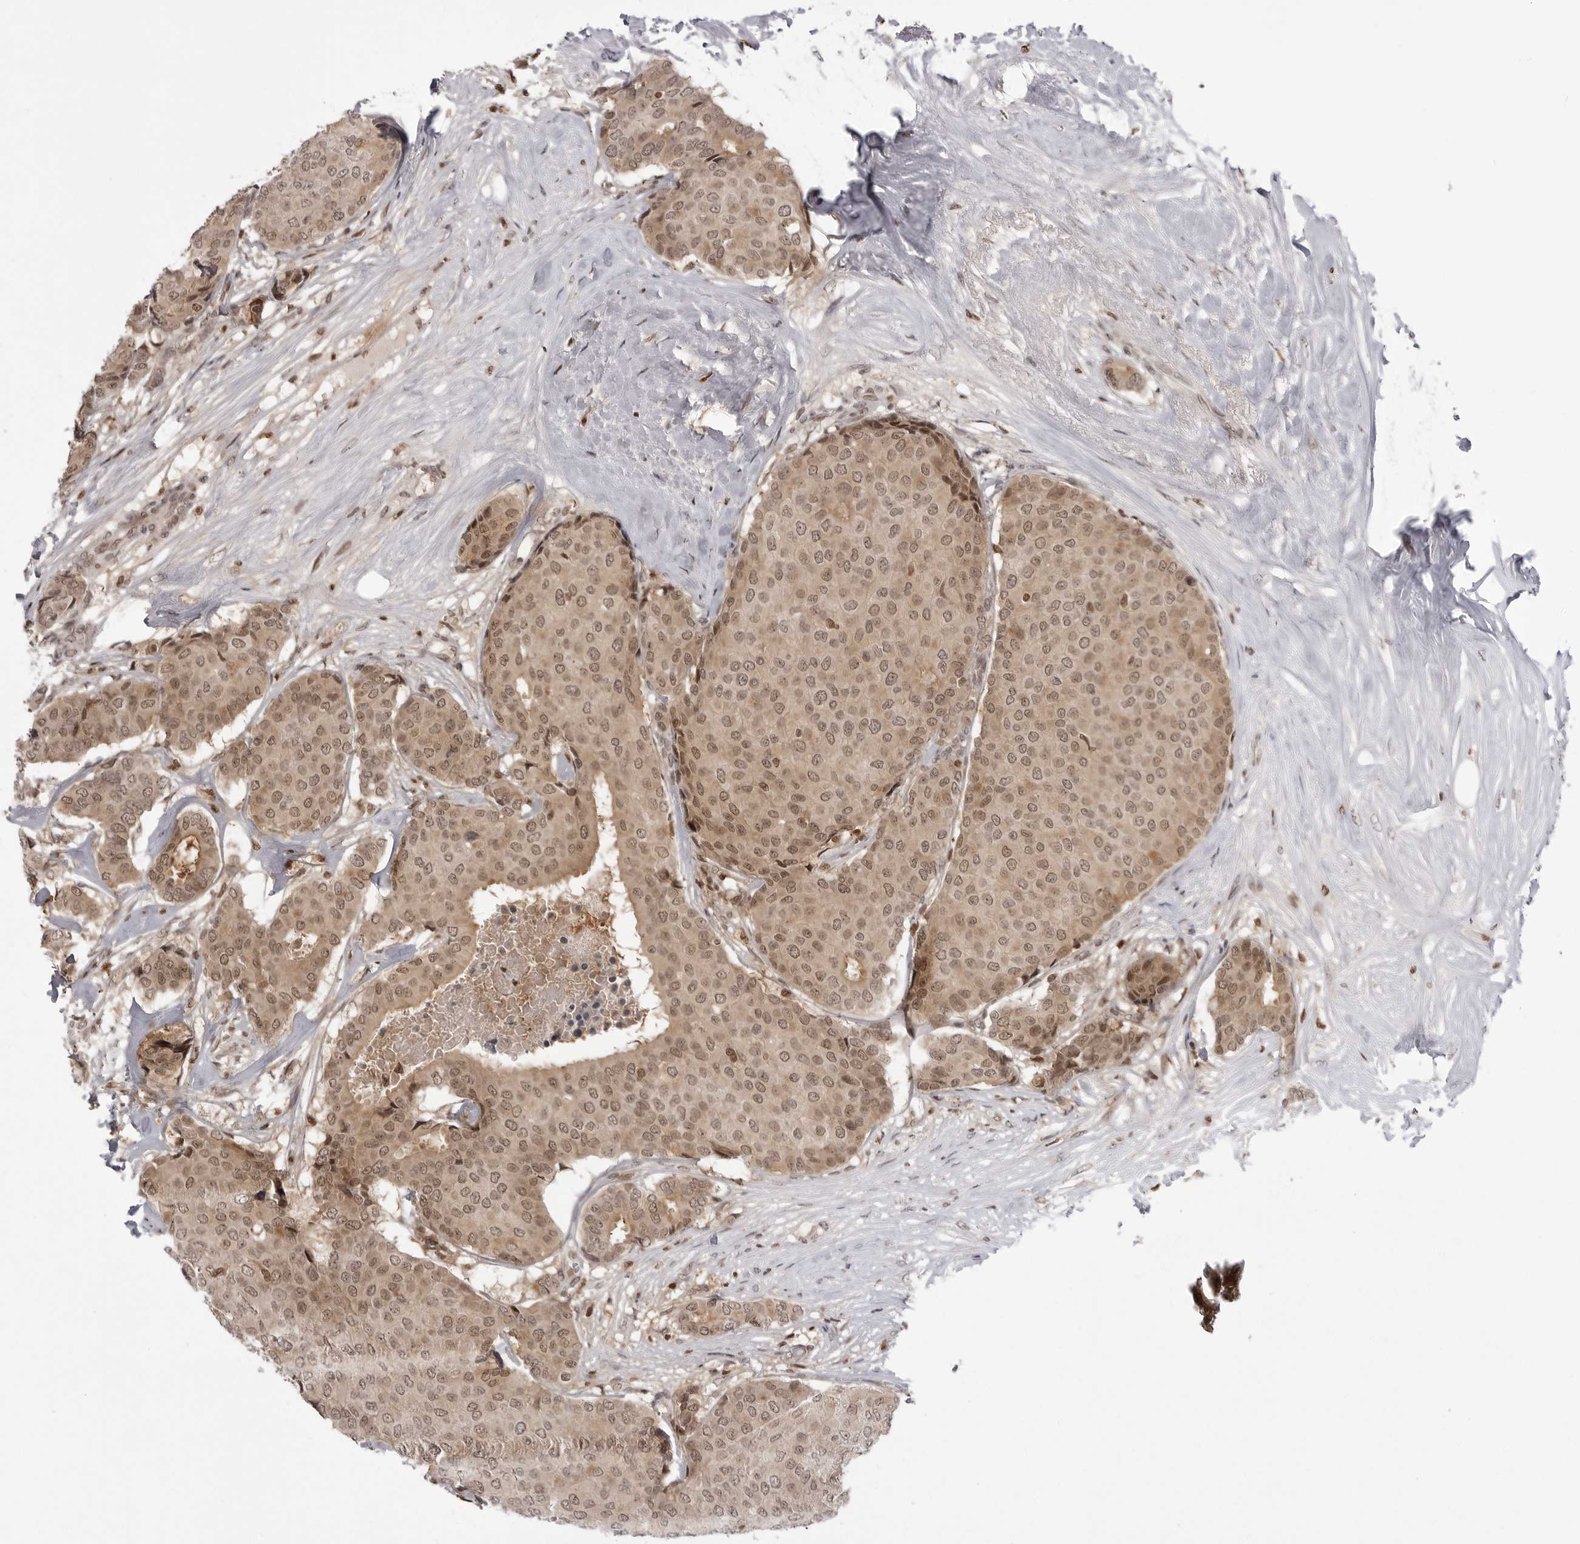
{"staining": {"intensity": "moderate", "quantity": ">75%", "location": "cytoplasmic/membranous,nuclear"}, "tissue": "breast cancer", "cell_type": "Tumor cells", "image_type": "cancer", "snomed": [{"axis": "morphology", "description": "Duct carcinoma"}, {"axis": "topography", "description": "Breast"}], "caption": "Protein expression analysis of human breast cancer reveals moderate cytoplasmic/membranous and nuclear staining in about >75% of tumor cells.", "gene": "PTK2B", "patient": {"sex": "female", "age": 75}}